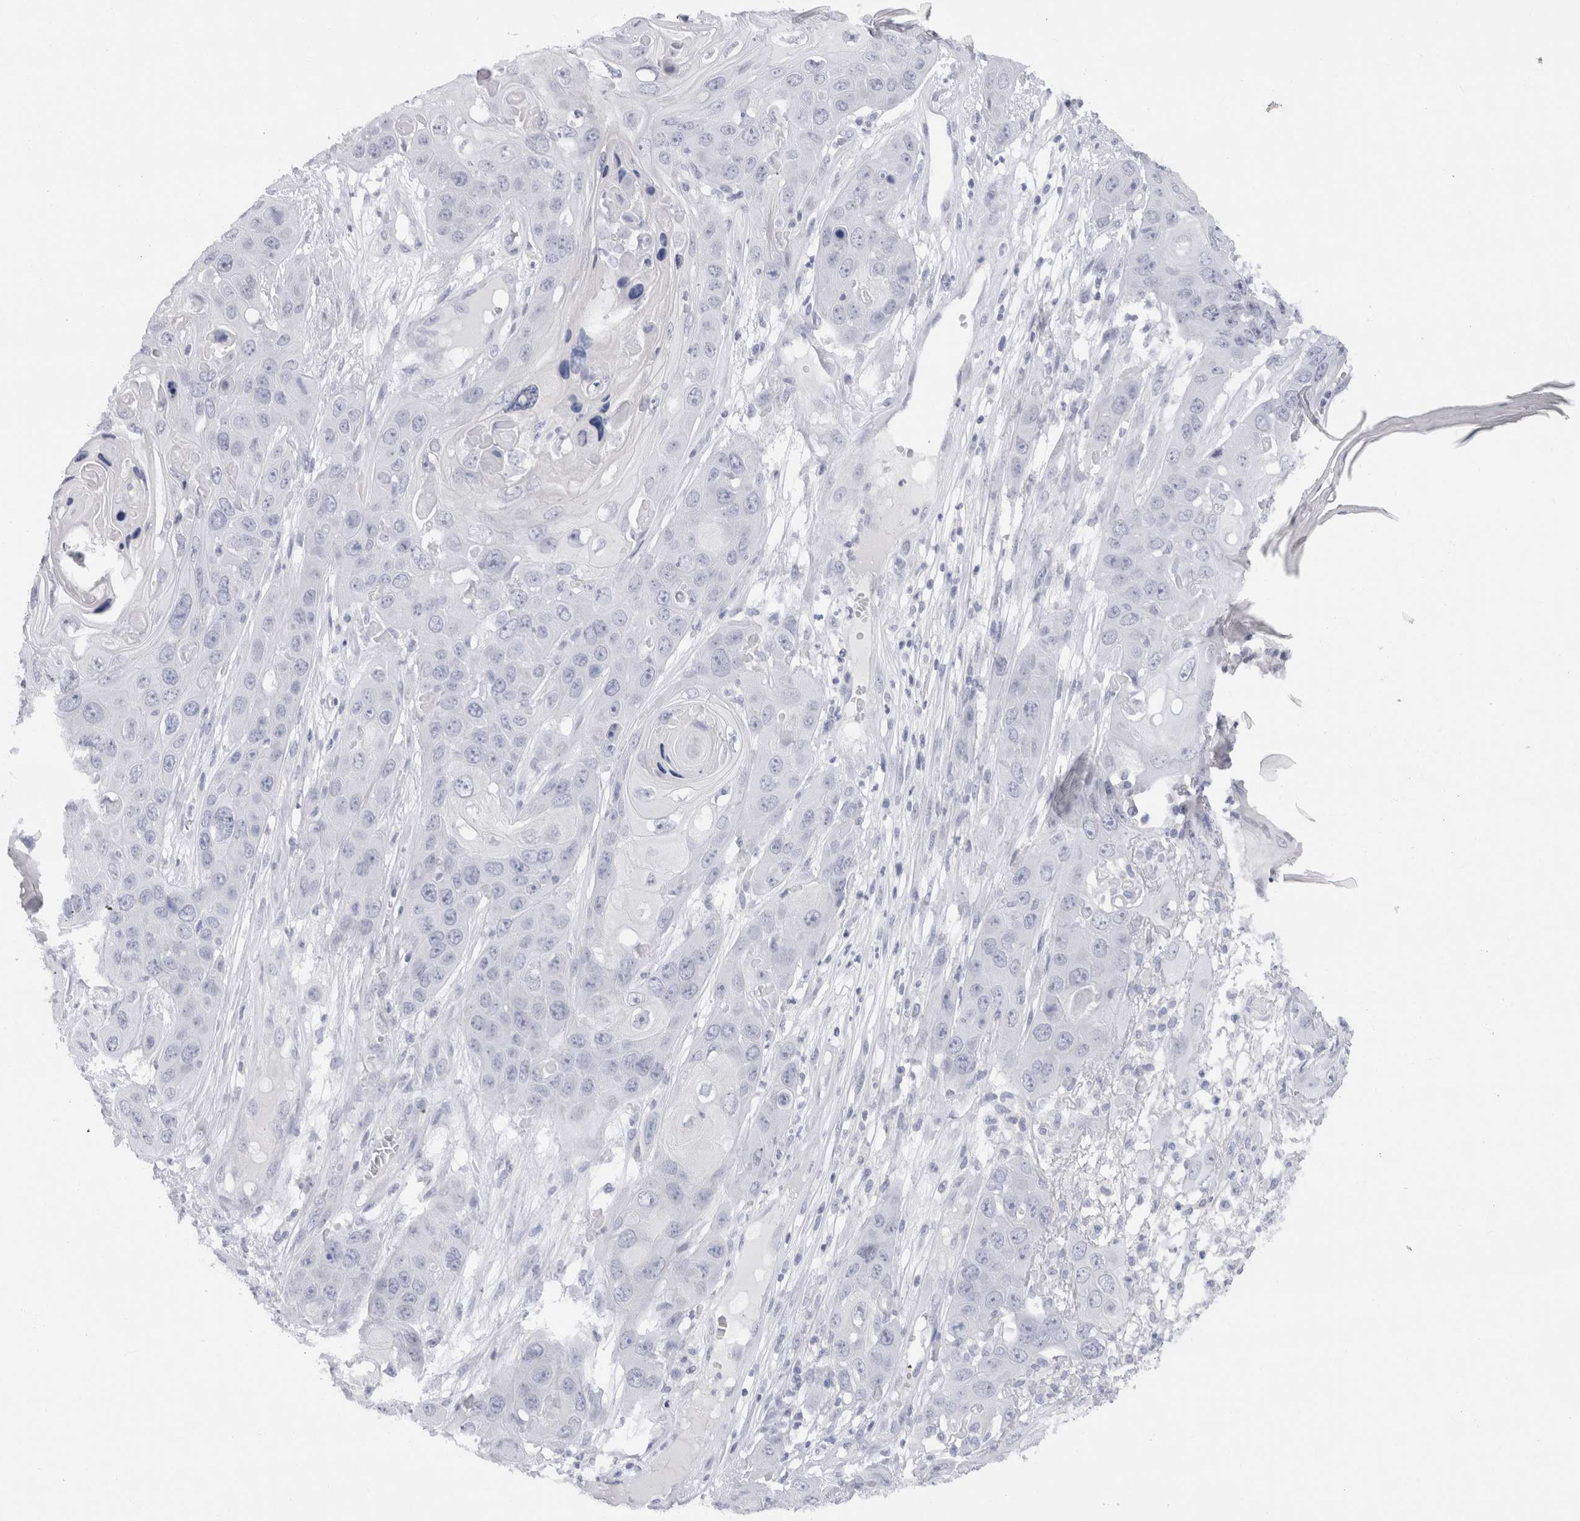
{"staining": {"intensity": "negative", "quantity": "none", "location": "none"}, "tissue": "skin cancer", "cell_type": "Tumor cells", "image_type": "cancer", "snomed": [{"axis": "morphology", "description": "Squamous cell carcinoma, NOS"}, {"axis": "topography", "description": "Skin"}], "caption": "IHC photomicrograph of human skin cancer (squamous cell carcinoma) stained for a protein (brown), which shows no positivity in tumor cells. Nuclei are stained in blue.", "gene": "C9orf50", "patient": {"sex": "male", "age": 55}}